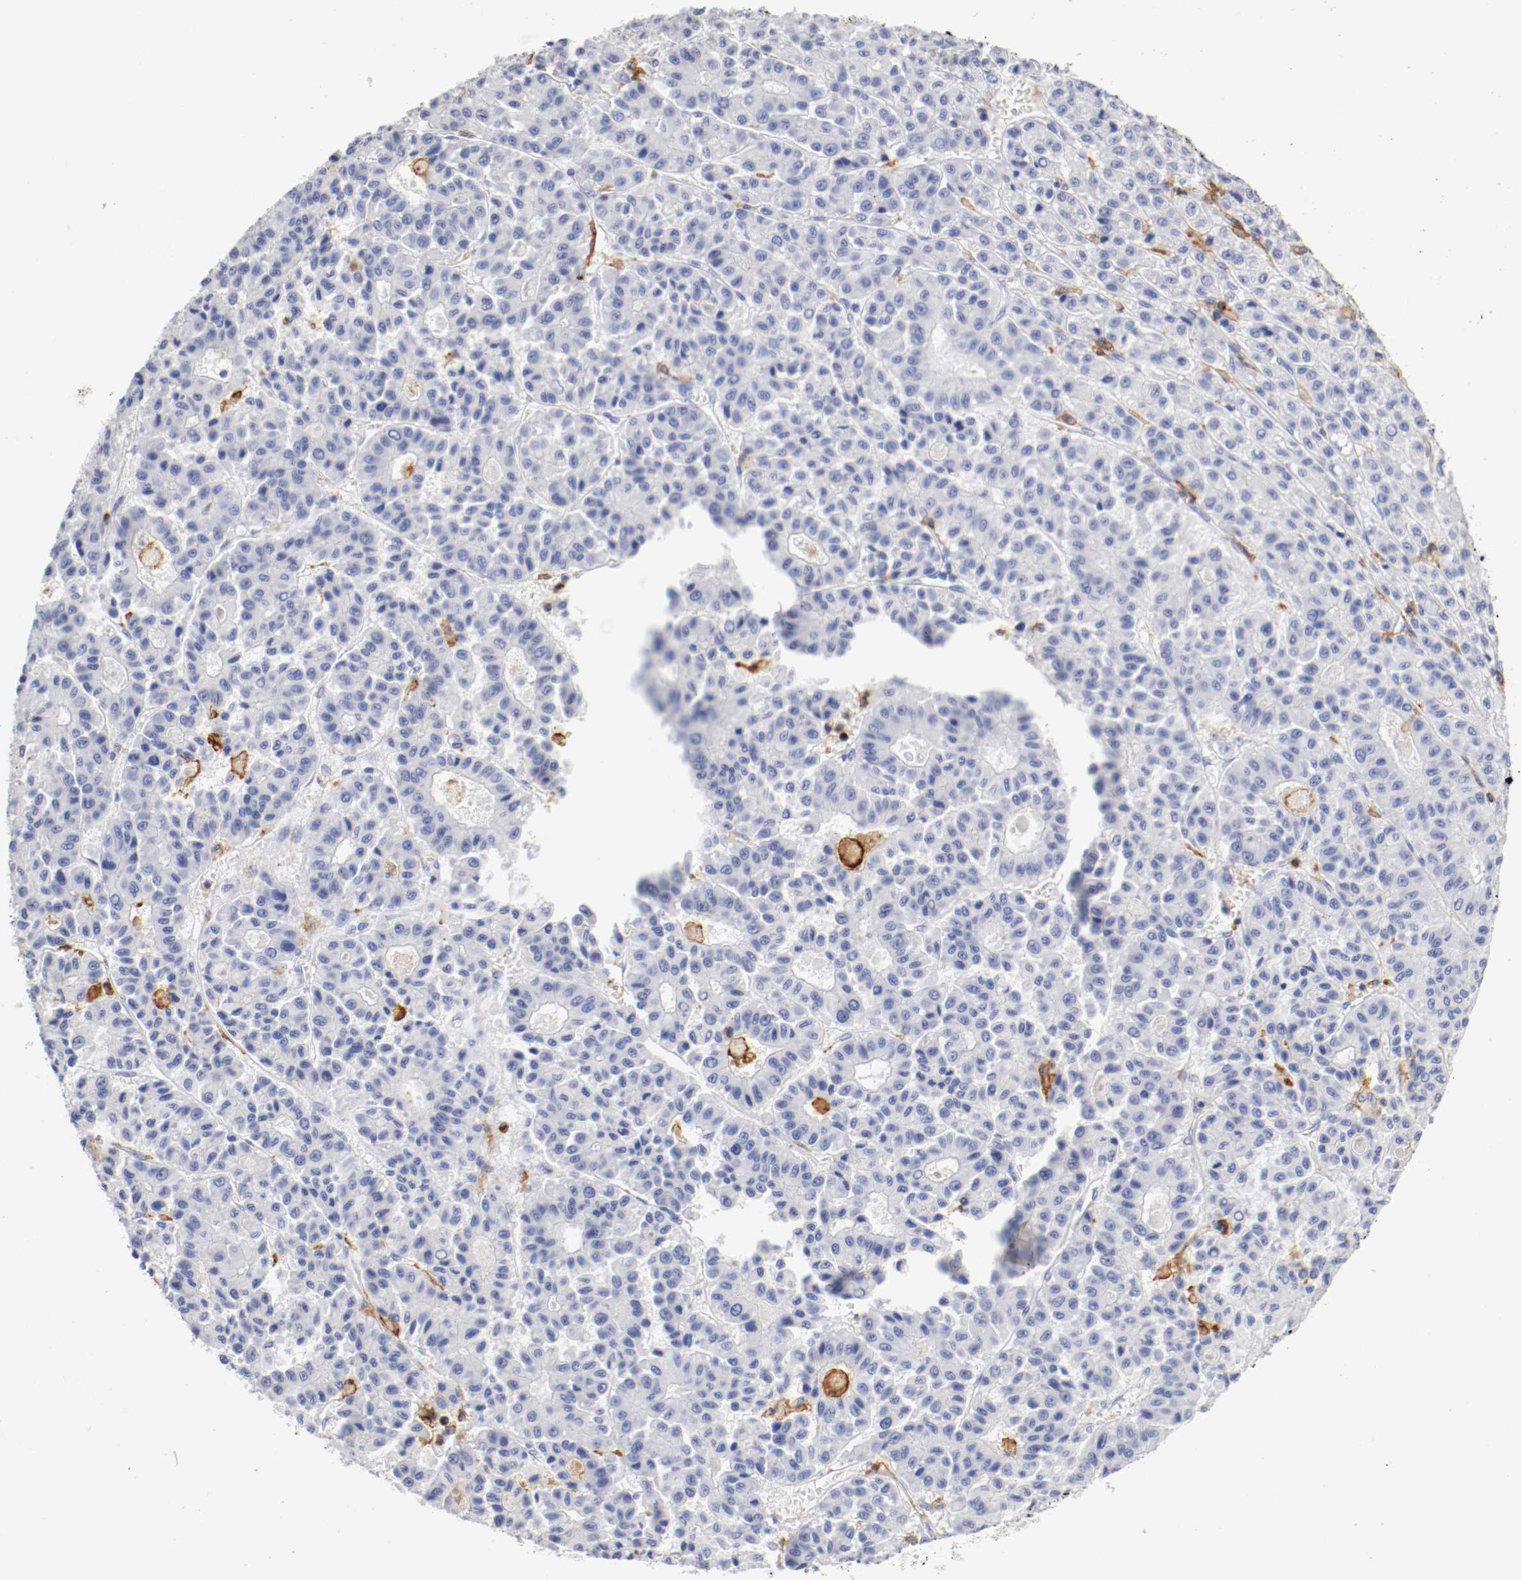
{"staining": {"intensity": "negative", "quantity": "none", "location": "none"}, "tissue": "liver cancer", "cell_type": "Tumor cells", "image_type": "cancer", "snomed": [{"axis": "morphology", "description": "Carcinoma, Hepatocellular, NOS"}, {"axis": "topography", "description": "Liver"}], "caption": "High magnification brightfield microscopy of hepatocellular carcinoma (liver) stained with DAB (brown) and counterstained with hematoxylin (blue): tumor cells show no significant expression.", "gene": "ITGAX", "patient": {"sex": "male", "age": 70}}